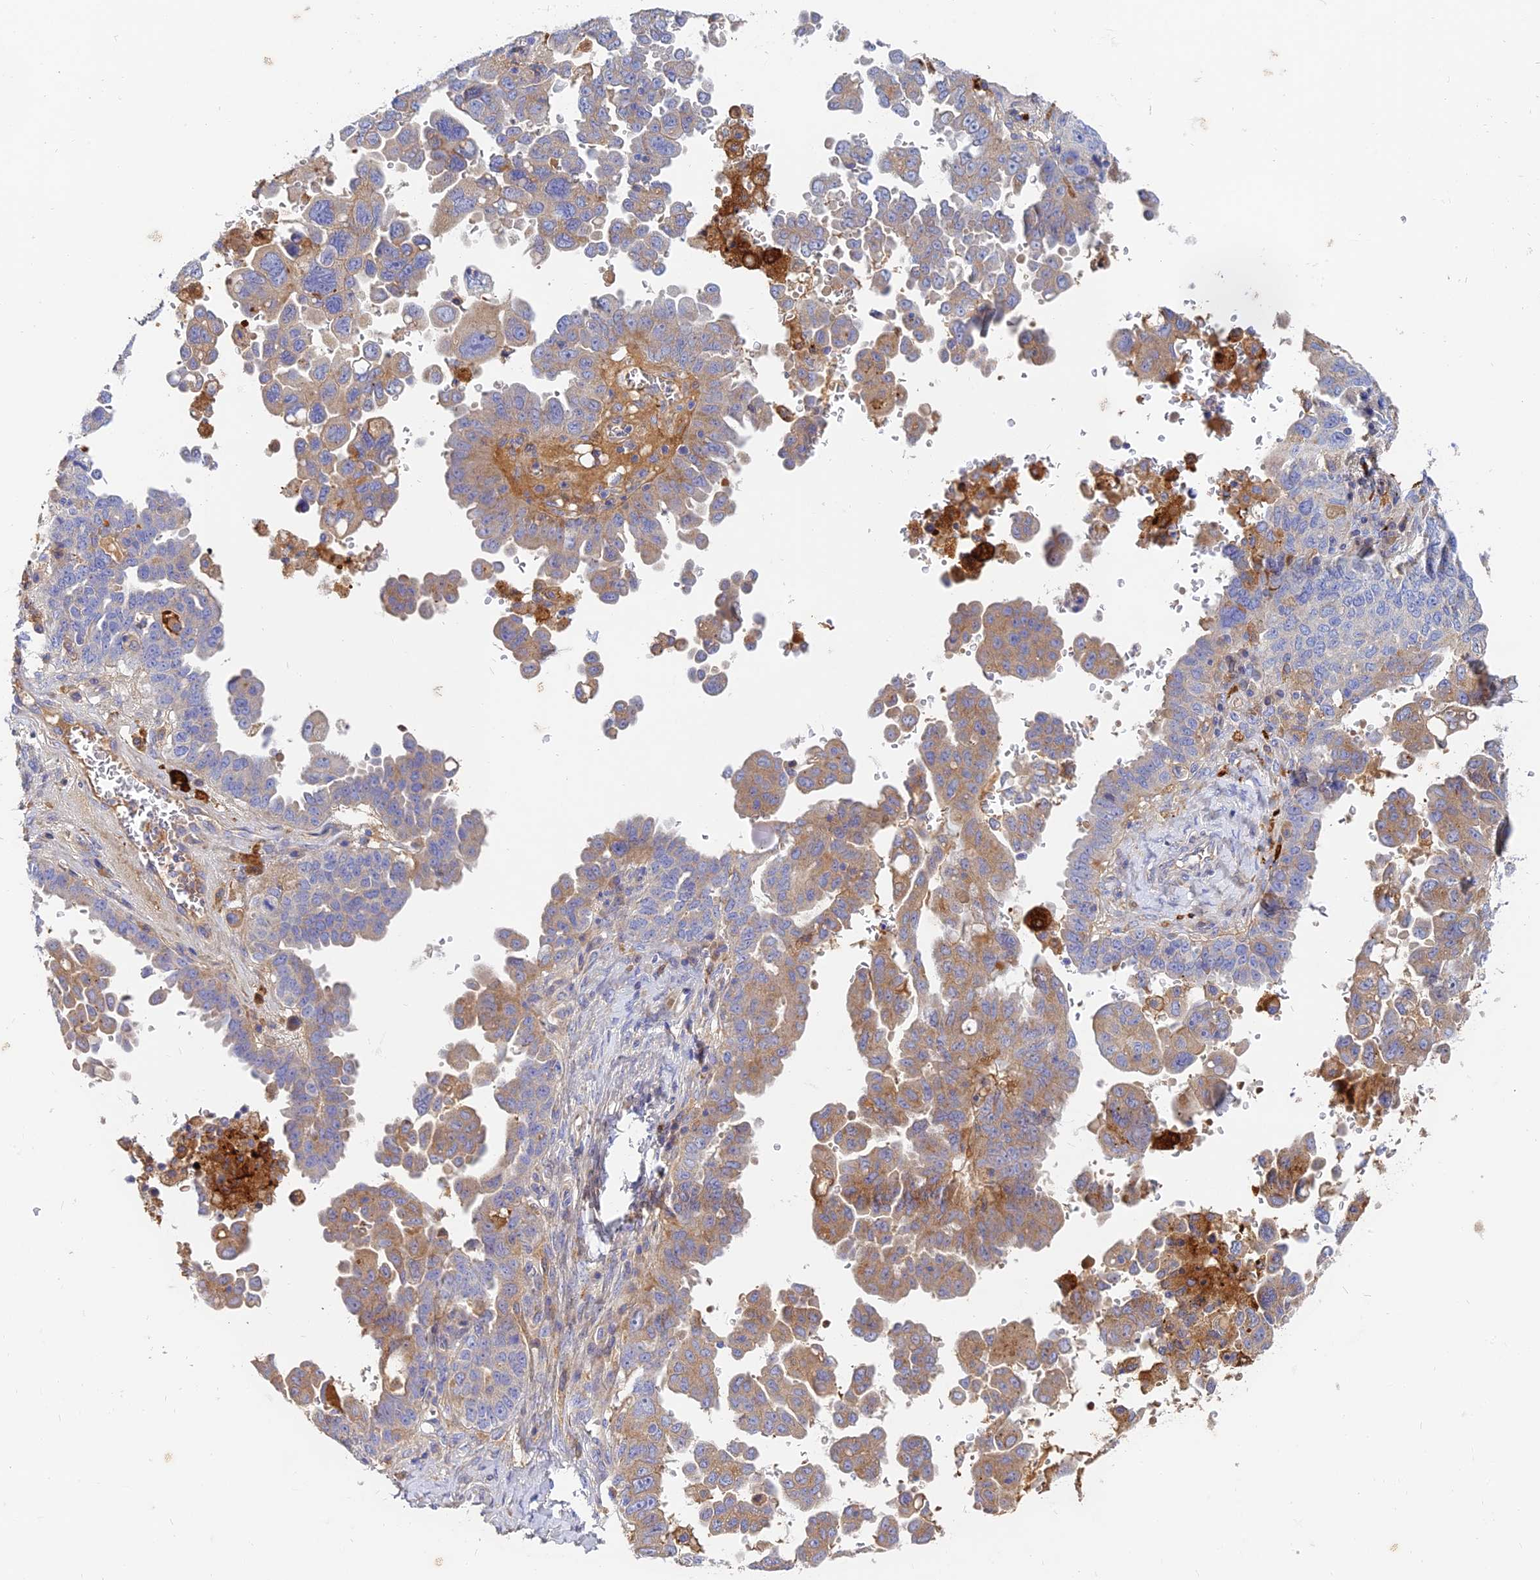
{"staining": {"intensity": "moderate", "quantity": "<25%", "location": "cytoplasmic/membranous"}, "tissue": "ovarian cancer", "cell_type": "Tumor cells", "image_type": "cancer", "snomed": [{"axis": "morphology", "description": "Carcinoma, endometroid"}, {"axis": "topography", "description": "Ovary"}], "caption": "A histopathology image showing moderate cytoplasmic/membranous expression in about <25% of tumor cells in endometroid carcinoma (ovarian), as visualized by brown immunohistochemical staining.", "gene": "MROH1", "patient": {"sex": "female", "age": 62}}